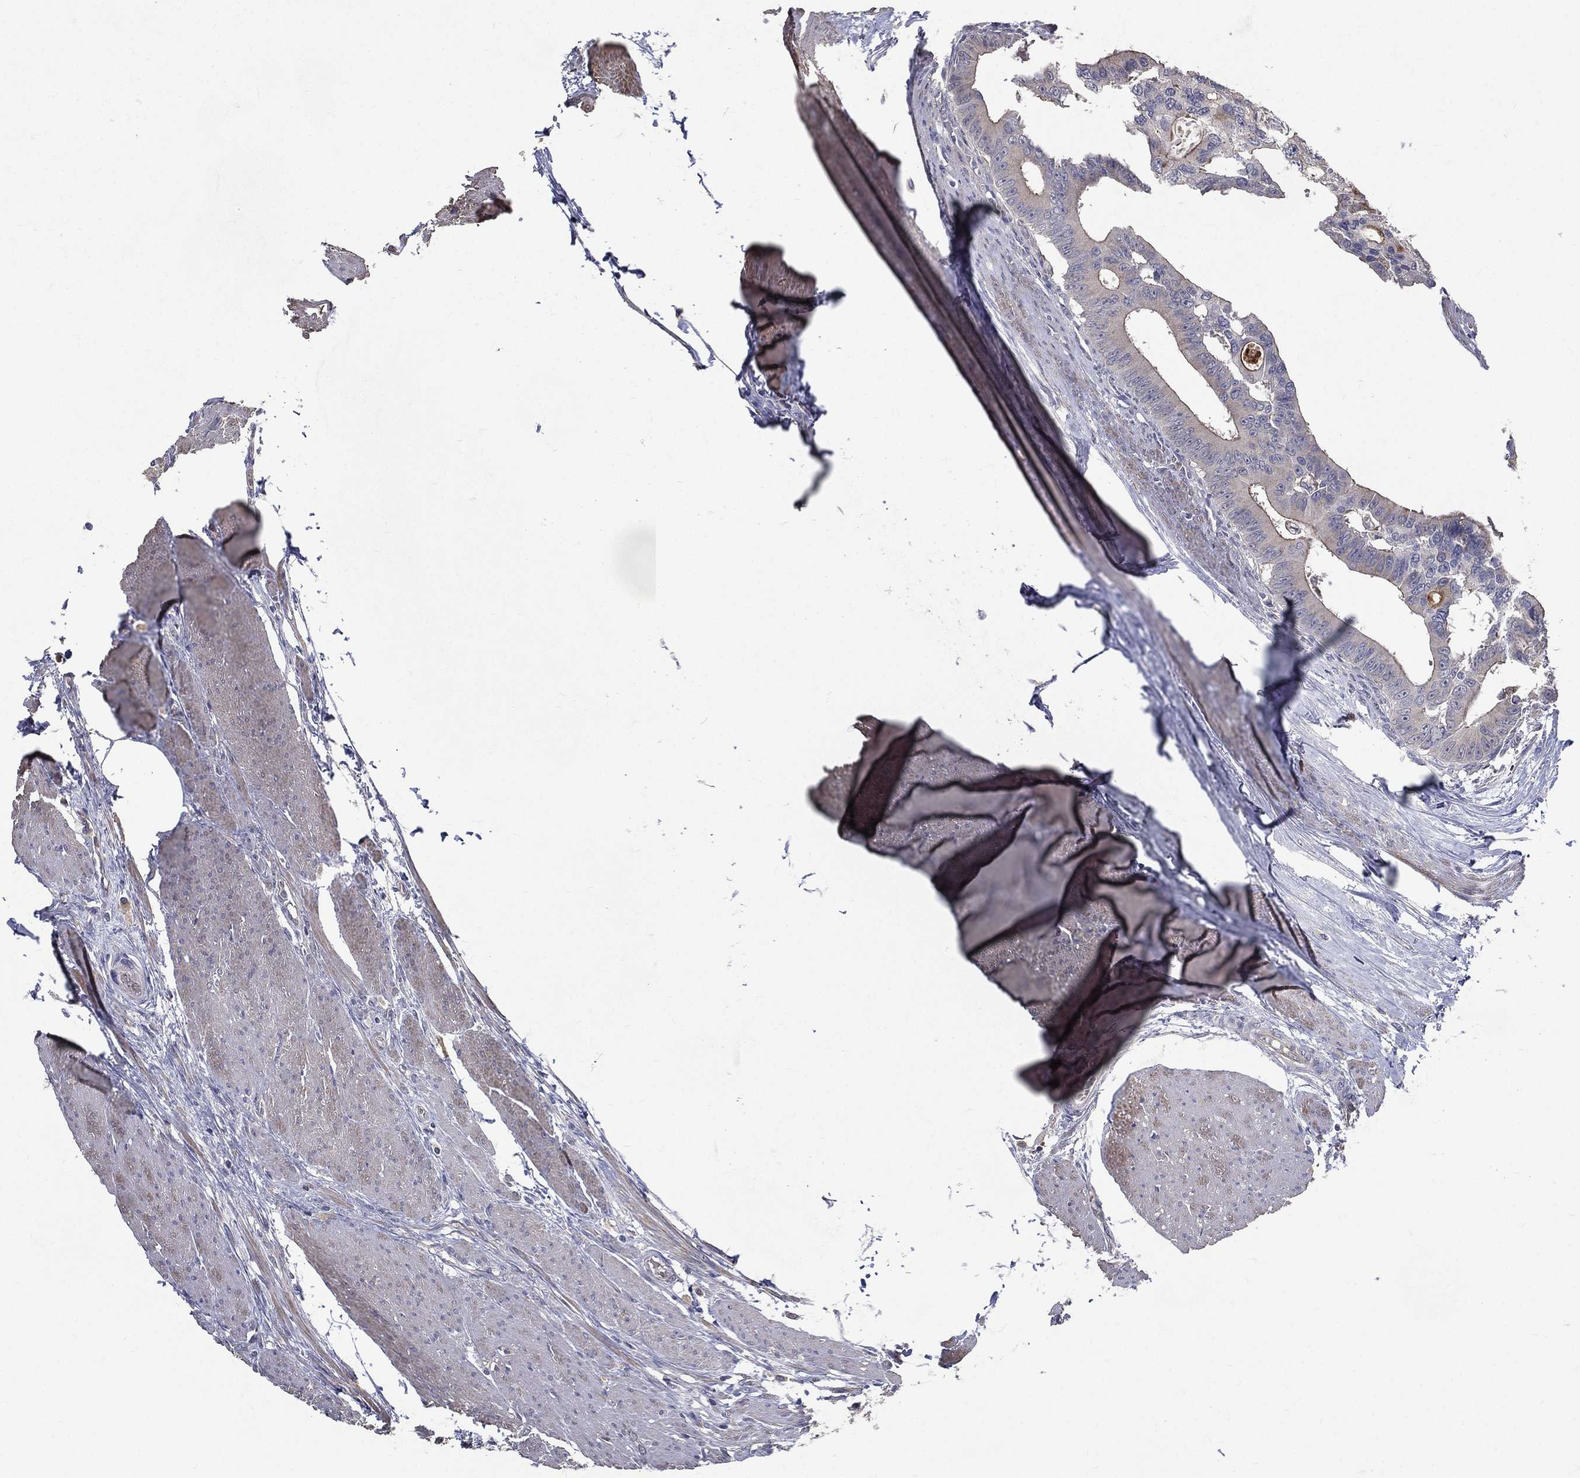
{"staining": {"intensity": "moderate", "quantity": "<25%", "location": "cytoplasmic/membranous"}, "tissue": "colorectal cancer", "cell_type": "Tumor cells", "image_type": "cancer", "snomed": [{"axis": "morphology", "description": "Adenocarcinoma, NOS"}, {"axis": "topography", "description": "Rectum"}], "caption": "About <25% of tumor cells in adenocarcinoma (colorectal) display moderate cytoplasmic/membranous protein positivity as visualized by brown immunohistochemical staining.", "gene": "SERPINB2", "patient": {"sex": "male", "age": 64}}